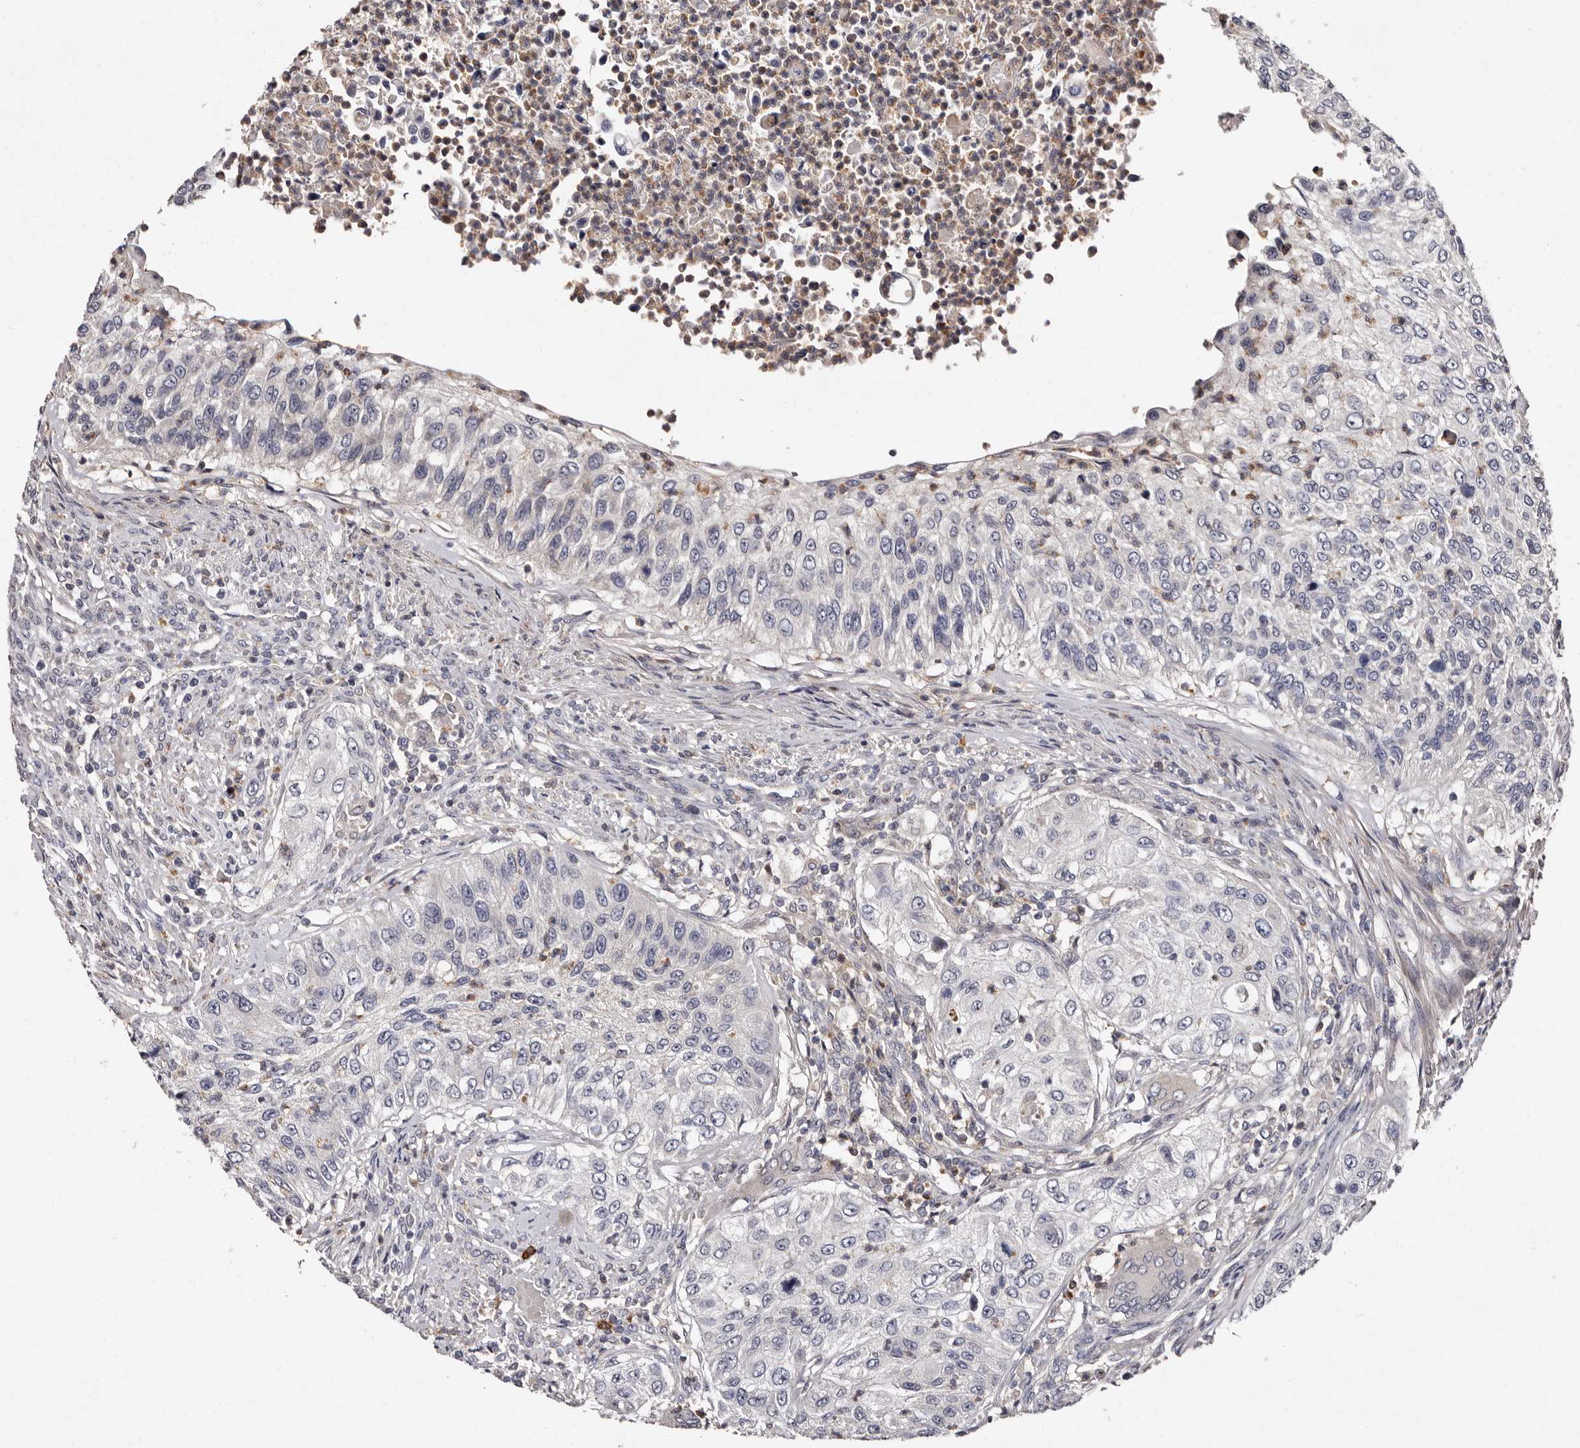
{"staining": {"intensity": "negative", "quantity": "none", "location": "none"}, "tissue": "urothelial cancer", "cell_type": "Tumor cells", "image_type": "cancer", "snomed": [{"axis": "morphology", "description": "Urothelial carcinoma, High grade"}, {"axis": "topography", "description": "Urinary bladder"}], "caption": "High-grade urothelial carcinoma was stained to show a protein in brown. There is no significant staining in tumor cells.", "gene": "DNPH1", "patient": {"sex": "female", "age": 60}}